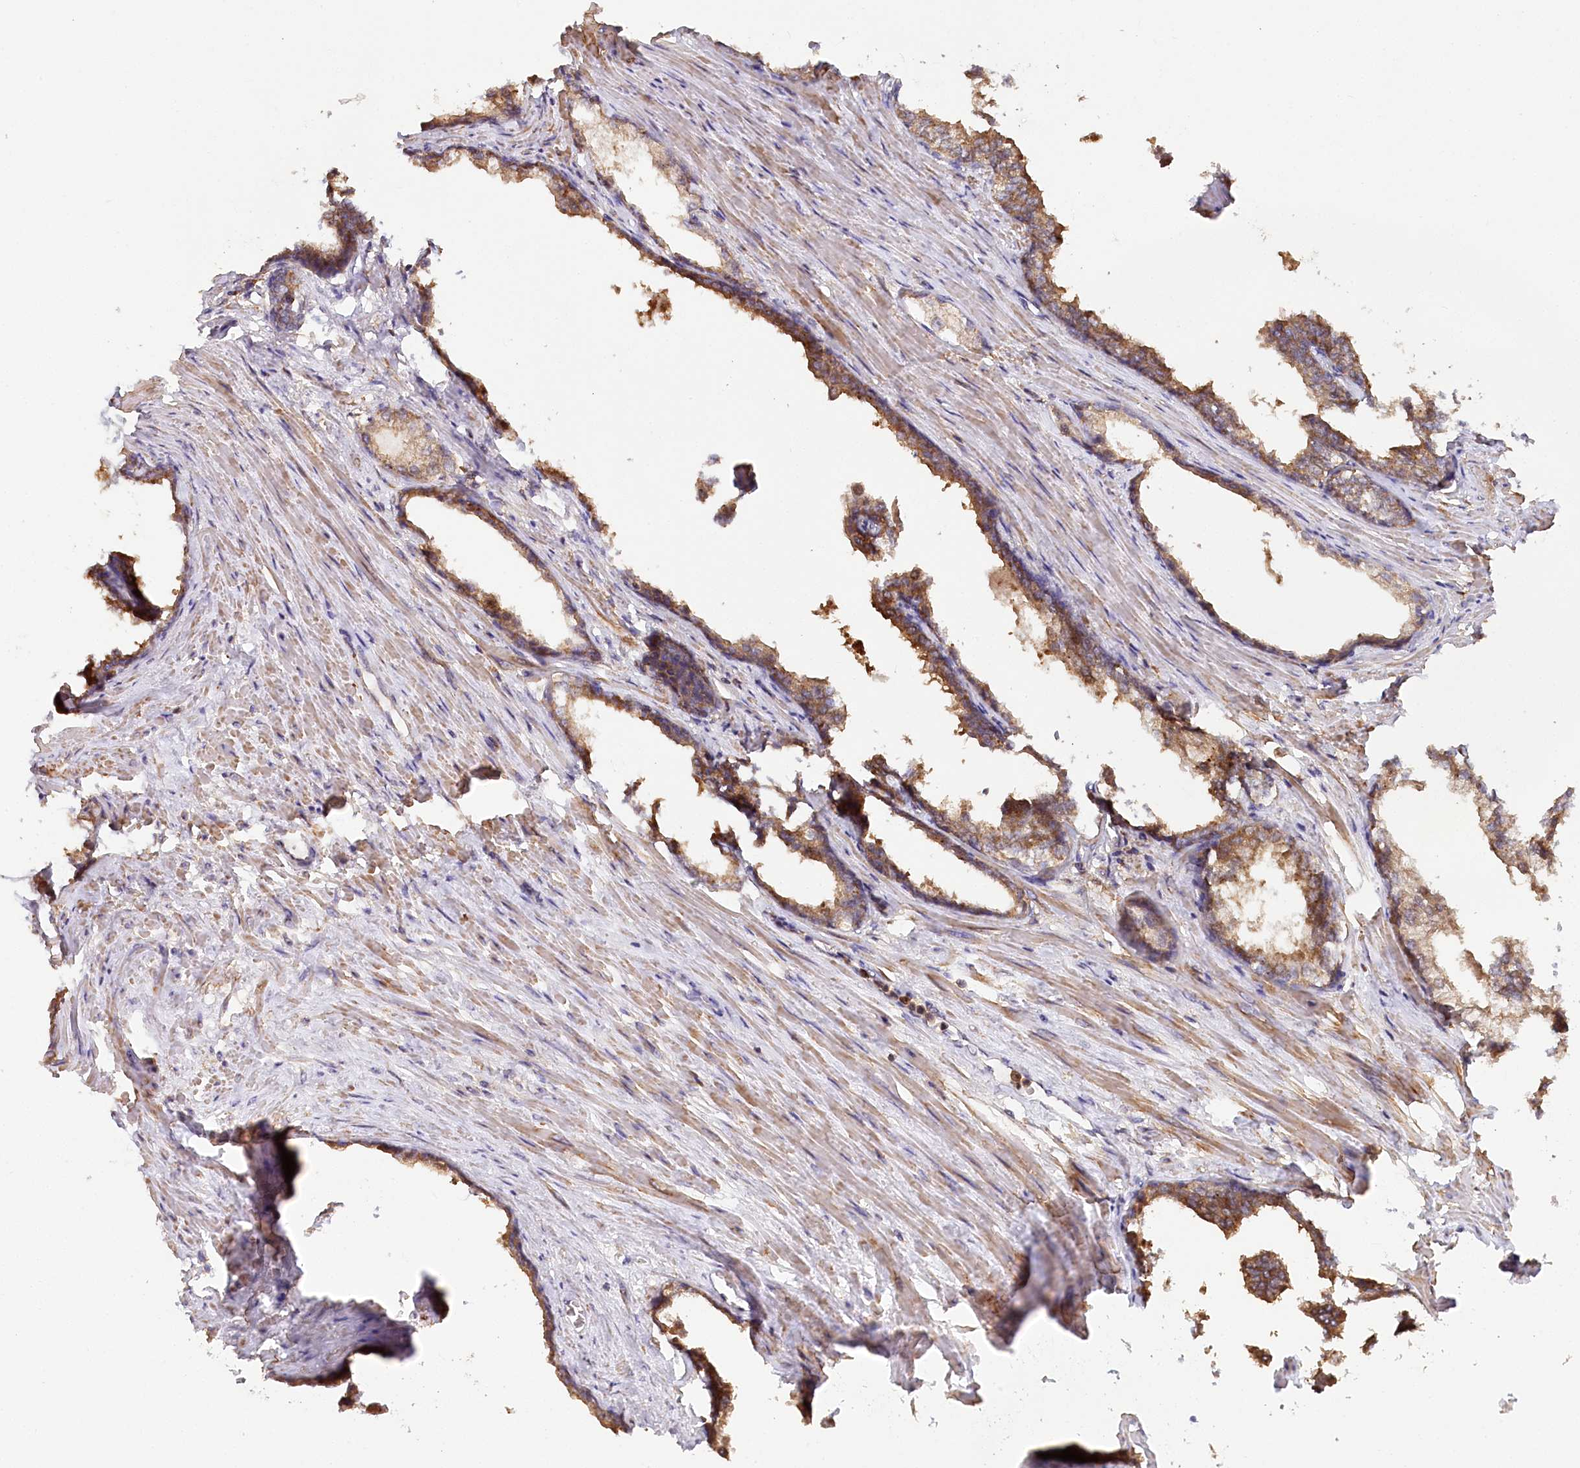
{"staining": {"intensity": "moderate", "quantity": ">75%", "location": "cytoplasmic/membranous"}, "tissue": "prostate cancer", "cell_type": "Tumor cells", "image_type": "cancer", "snomed": [{"axis": "morphology", "description": "Adenocarcinoma, High grade"}, {"axis": "topography", "description": "Prostate"}], "caption": "Prostate cancer (high-grade adenocarcinoma) stained with a protein marker shows moderate staining in tumor cells.", "gene": "PAIP2", "patient": {"sex": "male", "age": 58}}